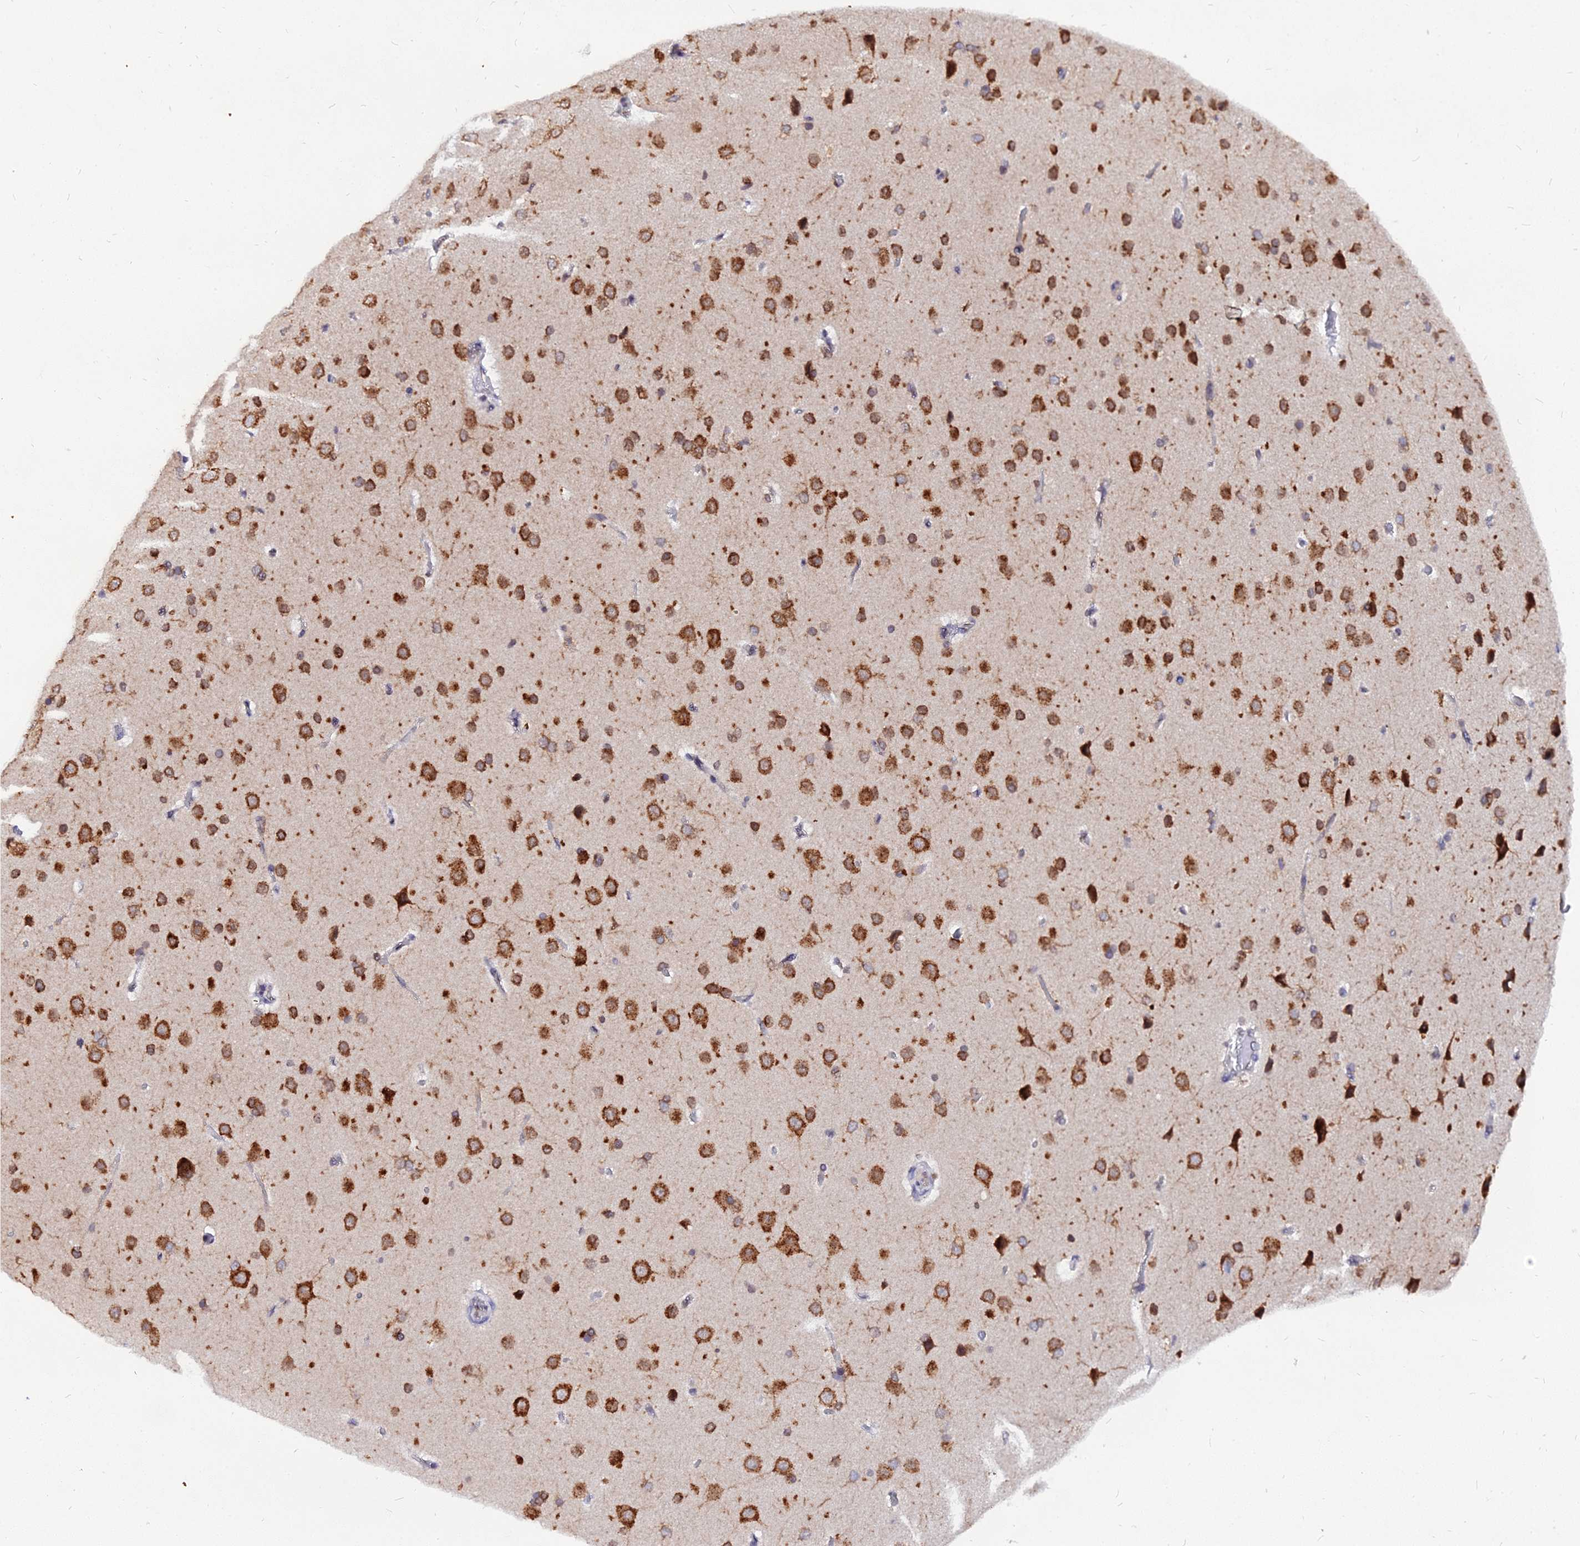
{"staining": {"intensity": "negative", "quantity": "none", "location": "none"}, "tissue": "cerebral cortex", "cell_type": "Endothelial cells", "image_type": "normal", "snomed": [{"axis": "morphology", "description": "Normal tissue, NOS"}, {"axis": "topography", "description": "Cerebral cortex"}], "caption": "The micrograph reveals no significant positivity in endothelial cells of cerebral cortex.", "gene": "RNF121", "patient": {"sex": "male", "age": 62}}